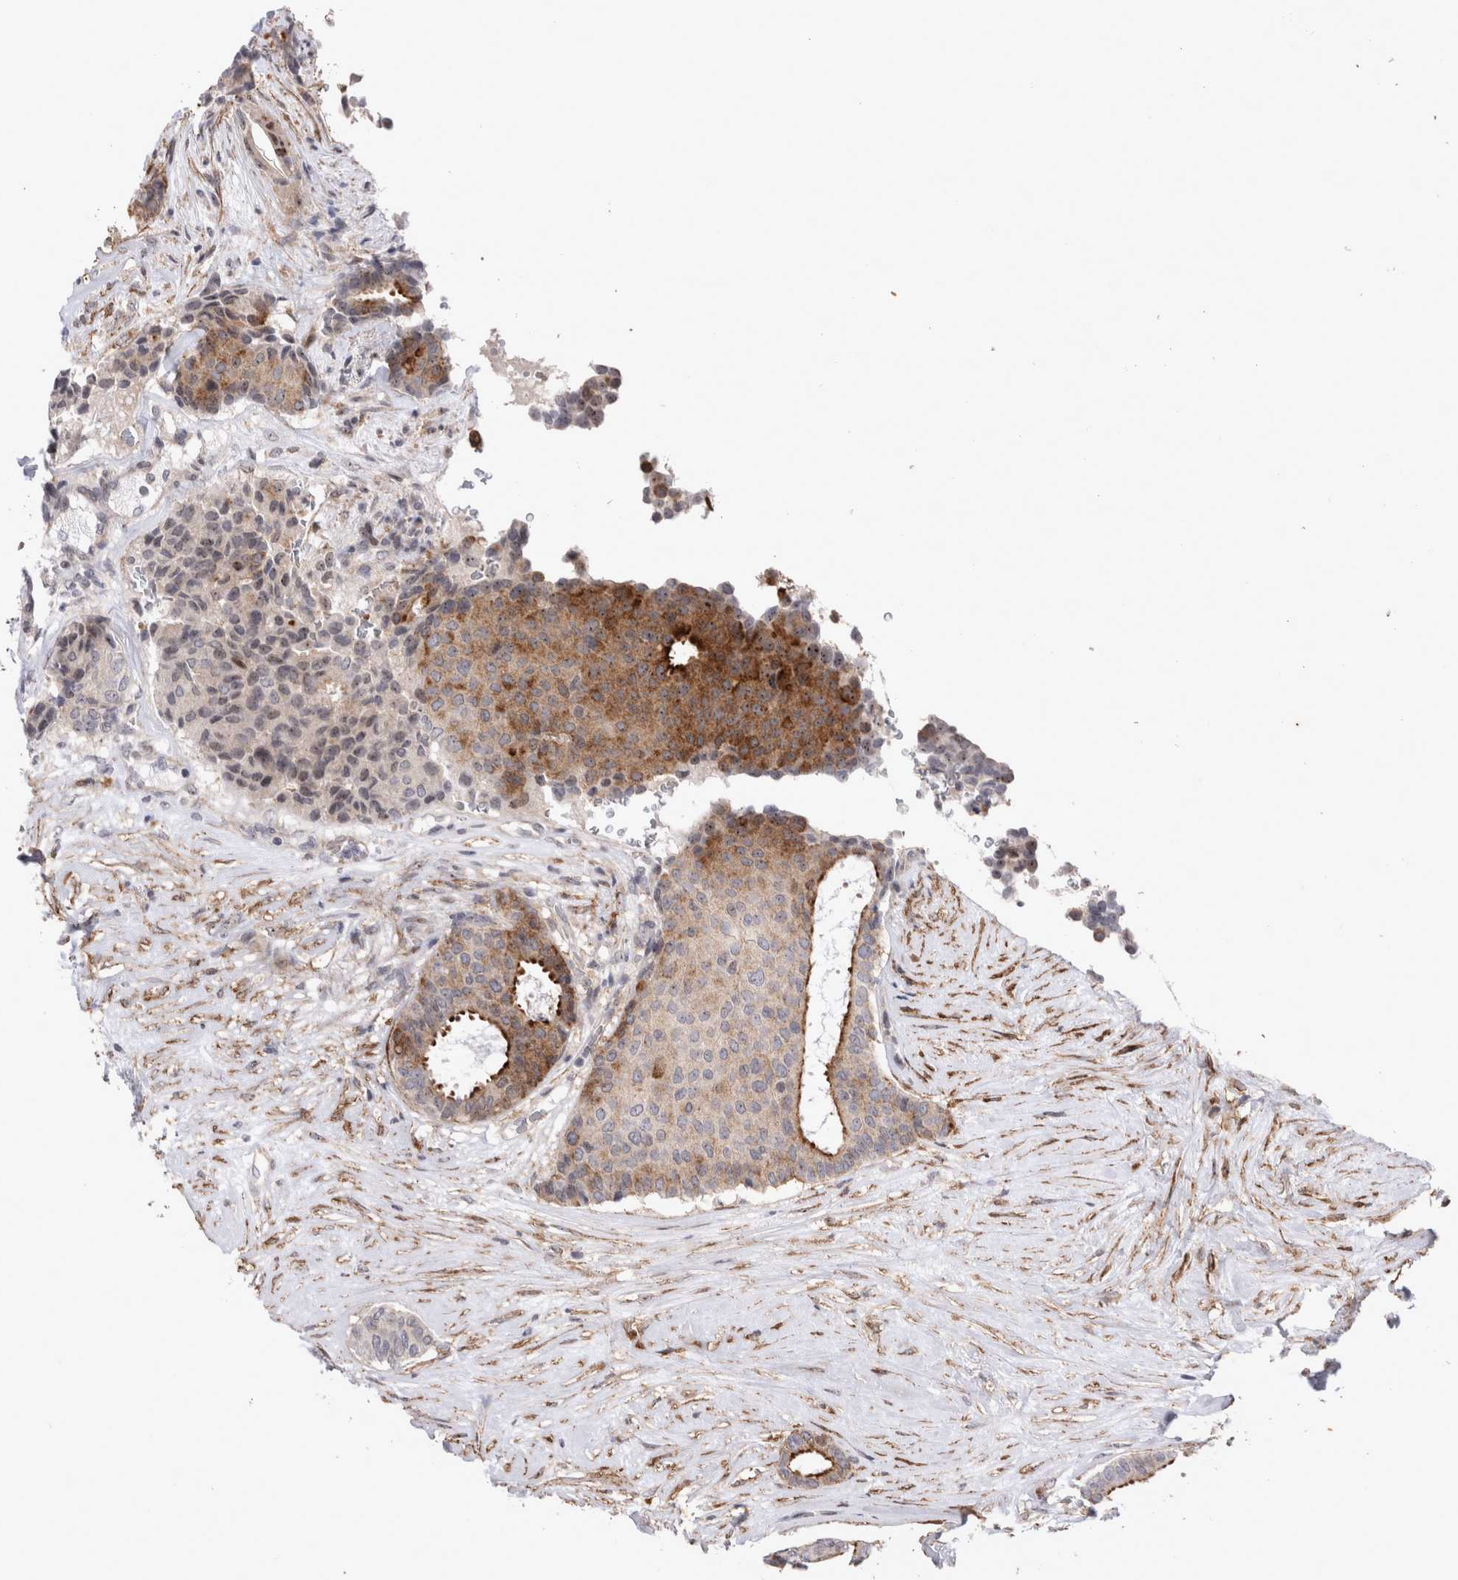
{"staining": {"intensity": "moderate", "quantity": "25%-75%", "location": "cytoplasmic/membranous,nuclear"}, "tissue": "breast cancer", "cell_type": "Tumor cells", "image_type": "cancer", "snomed": [{"axis": "morphology", "description": "Duct carcinoma"}, {"axis": "topography", "description": "Breast"}], "caption": "Immunohistochemistry of breast invasive ductal carcinoma displays medium levels of moderate cytoplasmic/membranous and nuclear staining in about 25%-75% of tumor cells.", "gene": "STK11", "patient": {"sex": "female", "age": 75}}